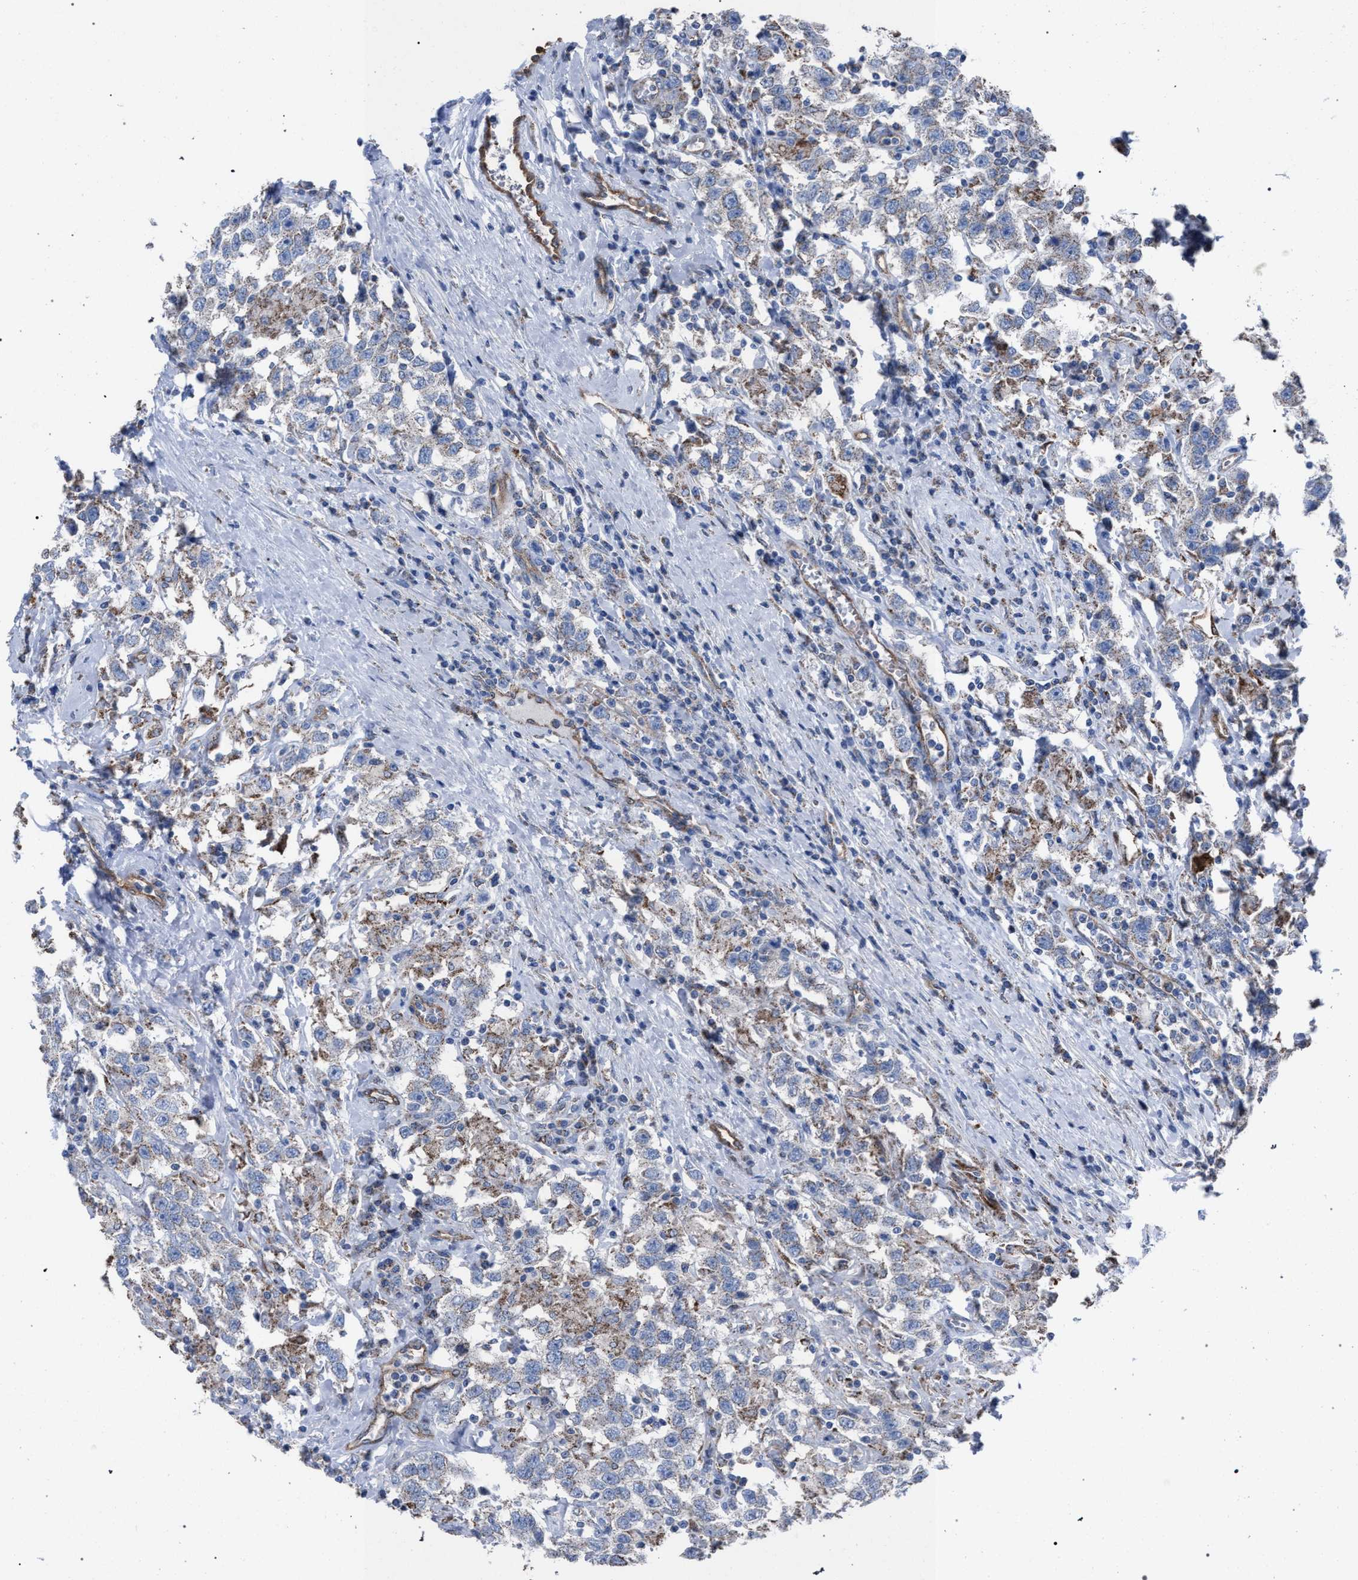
{"staining": {"intensity": "weak", "quantity": "<25%", "location": "cytoplasmic/membranous"}, "tissue": "testis cancer", "cell_type": "Tumor cells", "image_type": "cancer", "snomed": [{"axis": "morphology", "description": "Seminoma, NOS"}, {"axis": "topography", "description": "Testis"}], "caption": "DAB immunohistochemical staining of human testis cancer (seminoma) shows no significant expression in tumor cells.", "gene": "HSD17B4", "patient": {"sex": "male", "age": 41}}